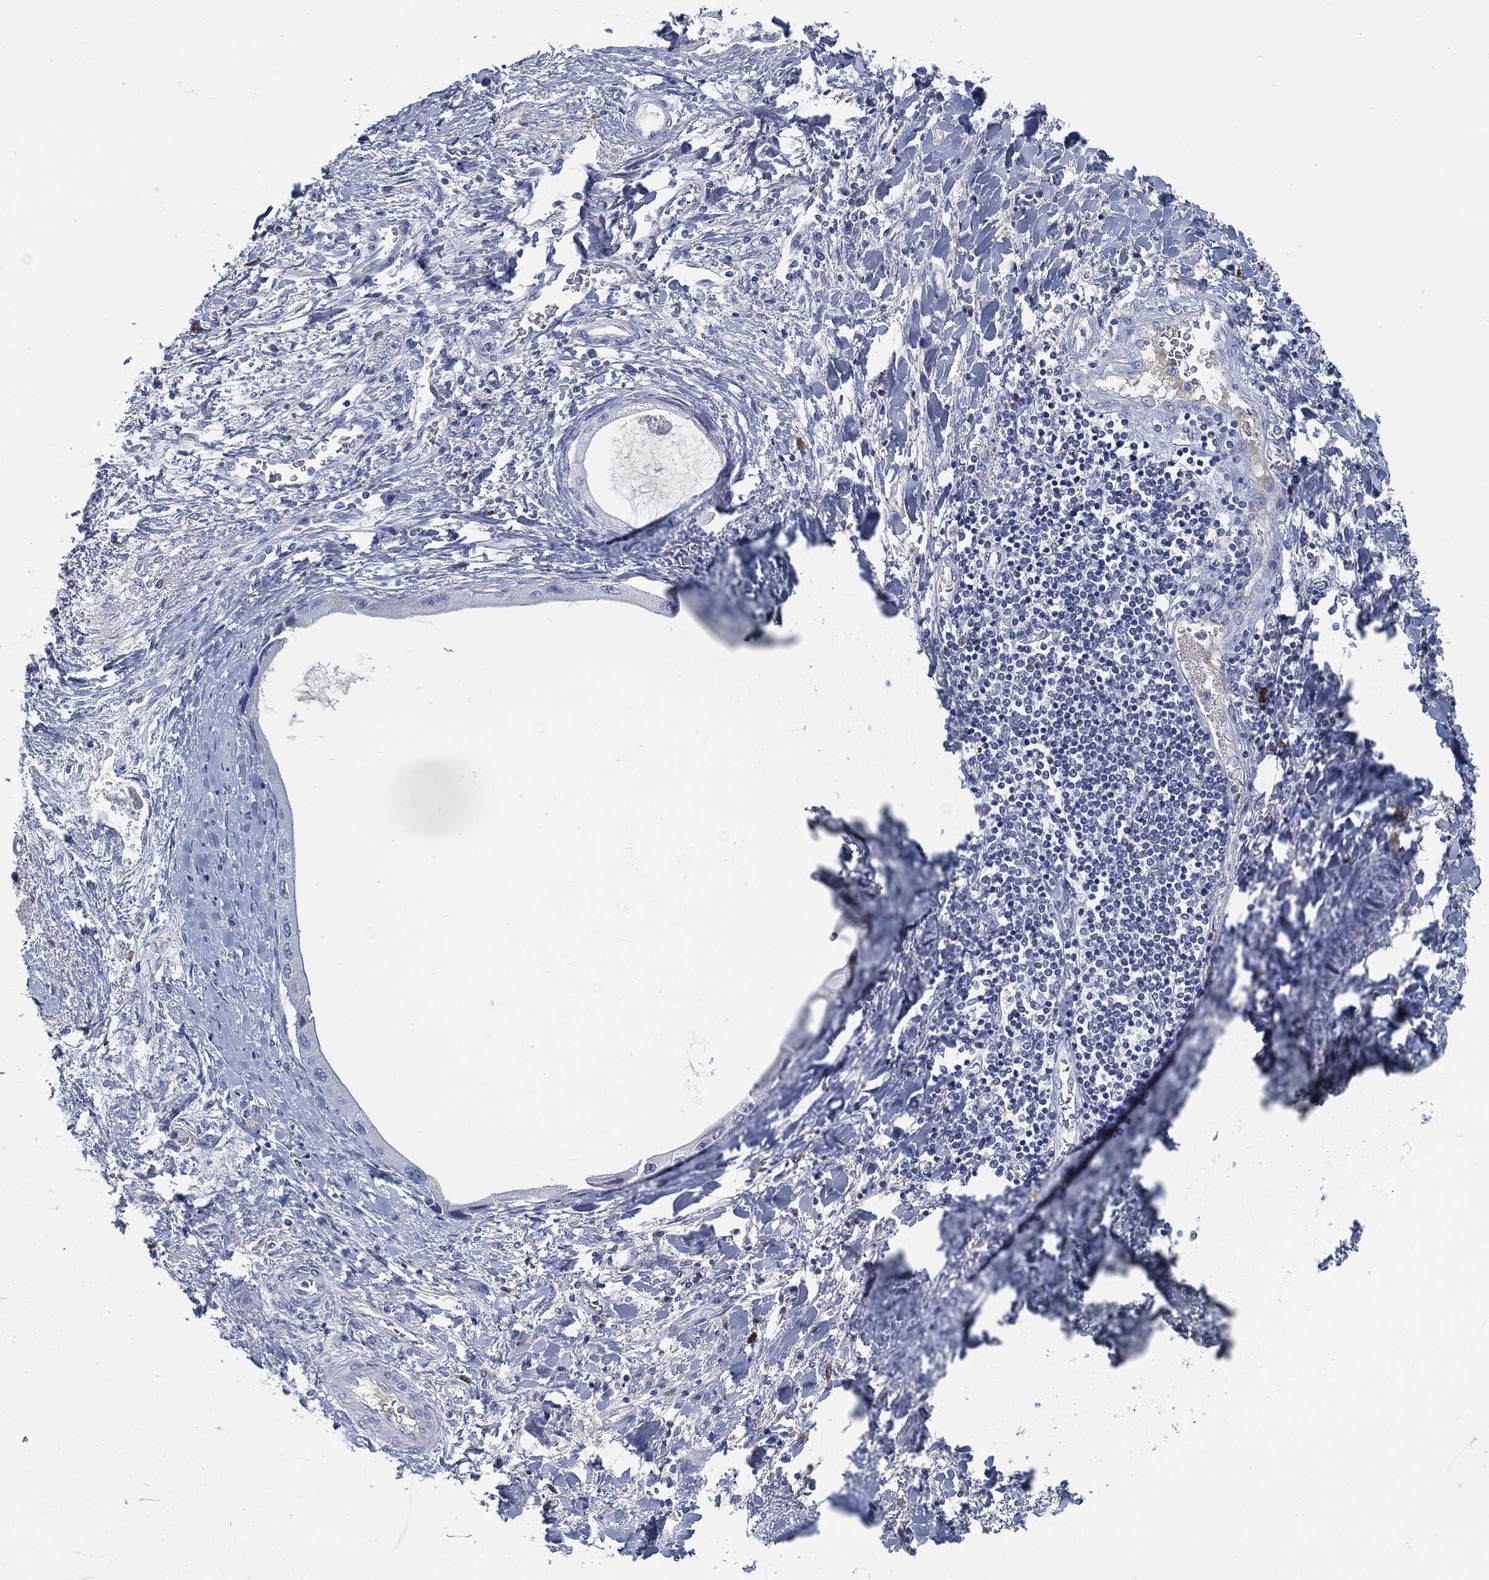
{"staining": {"intensity": "negative", "quantity": "none", "location": "none"}, "tissue": "liver cancer", "cell_type": "Tumor cells", "image_type": "cancer", "snomed": [{"axis": "morphology", "description": "Cholangiocarcinoma"}, {"axis": "topography", "description": "Liver"}], "caption": "DAB immunohistochemical staining of human liver cancer (cholangiocarcinoma) demonstrates no significant positivity in tumor cells.", "gene": "MST1", "patient": {"sex": "male", "age": 50}}